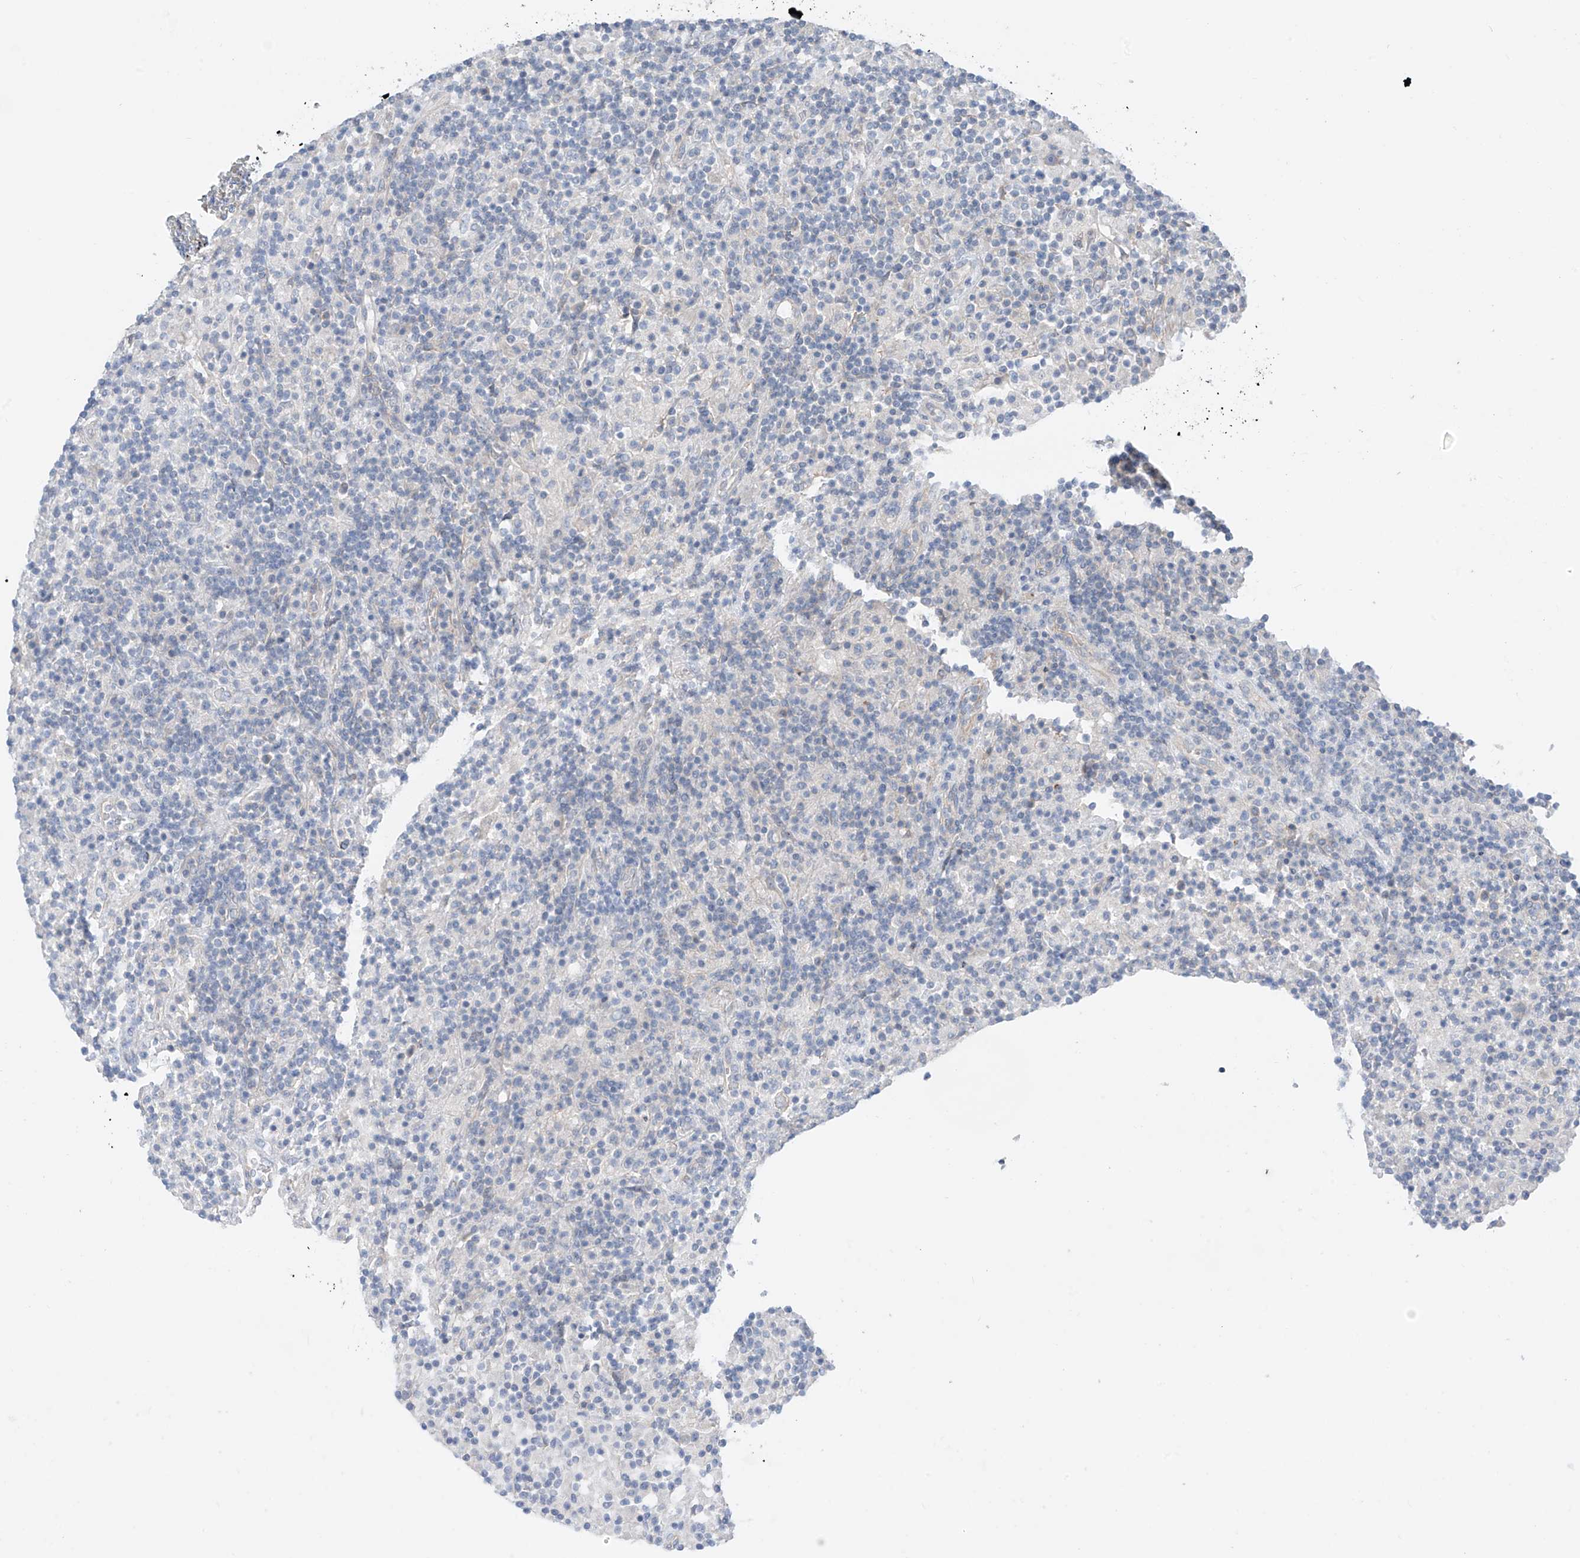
{"staining": {"intensity": "negative", "quantity": "none", "location": "none"}, "tissue": "lymphoma", "cell_type": "Tumor cells", "image_type": "cancer", "snomed": [{"axis": "morphology", "description": "Hodgkin's disease, NOS"}, {"axis": "topography", "description": "Lymph node"}], "caption": "Human lymphoma stained for a protein using immunohistochemistry (IHC) reveals no positivity in tumor cells.", "gene": "ABLIM2", "patient": {"sex": "male", "age": 70}}